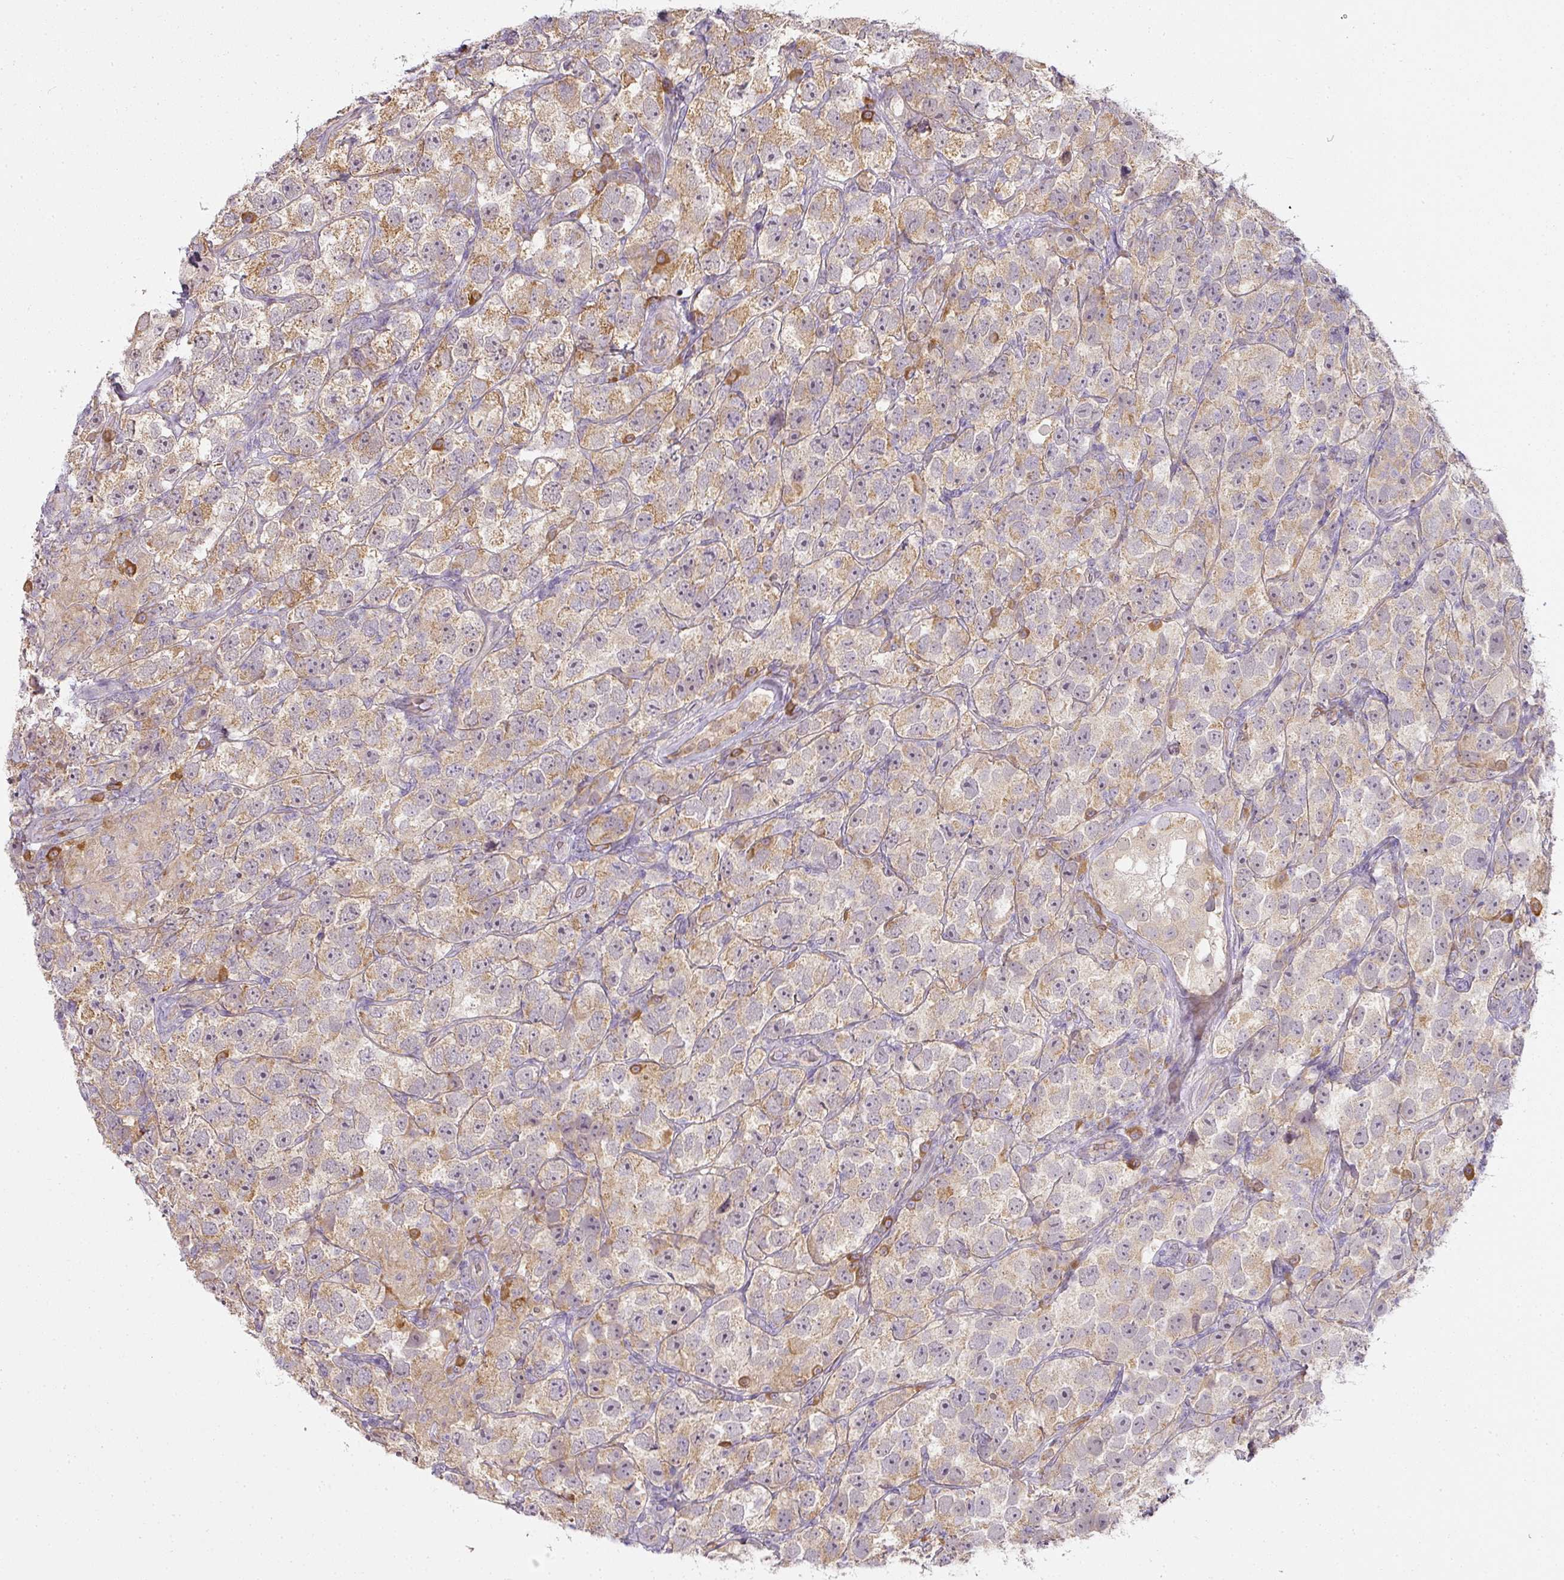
{"staining": {"intensity": "weak", "quantity": "25%-75%", "location": "cytoplasmic/membranous"}, "tissue": "testis cancer", "cell_type": "Tumor cells", "image_type": "cancer", "snomed": [{"axis": "morphology", "description": "Seminoma, NOS"}, {"axis": "topography", "description": "Testis"}], "caption": "Human testis cancer stained for a protein (brown) exhibits weak cytoplasmic/membranous positive expression in about 25%-75% of tumor cells.", "gene": "LY75", "patient": {"sex": "male", "age": 26}}